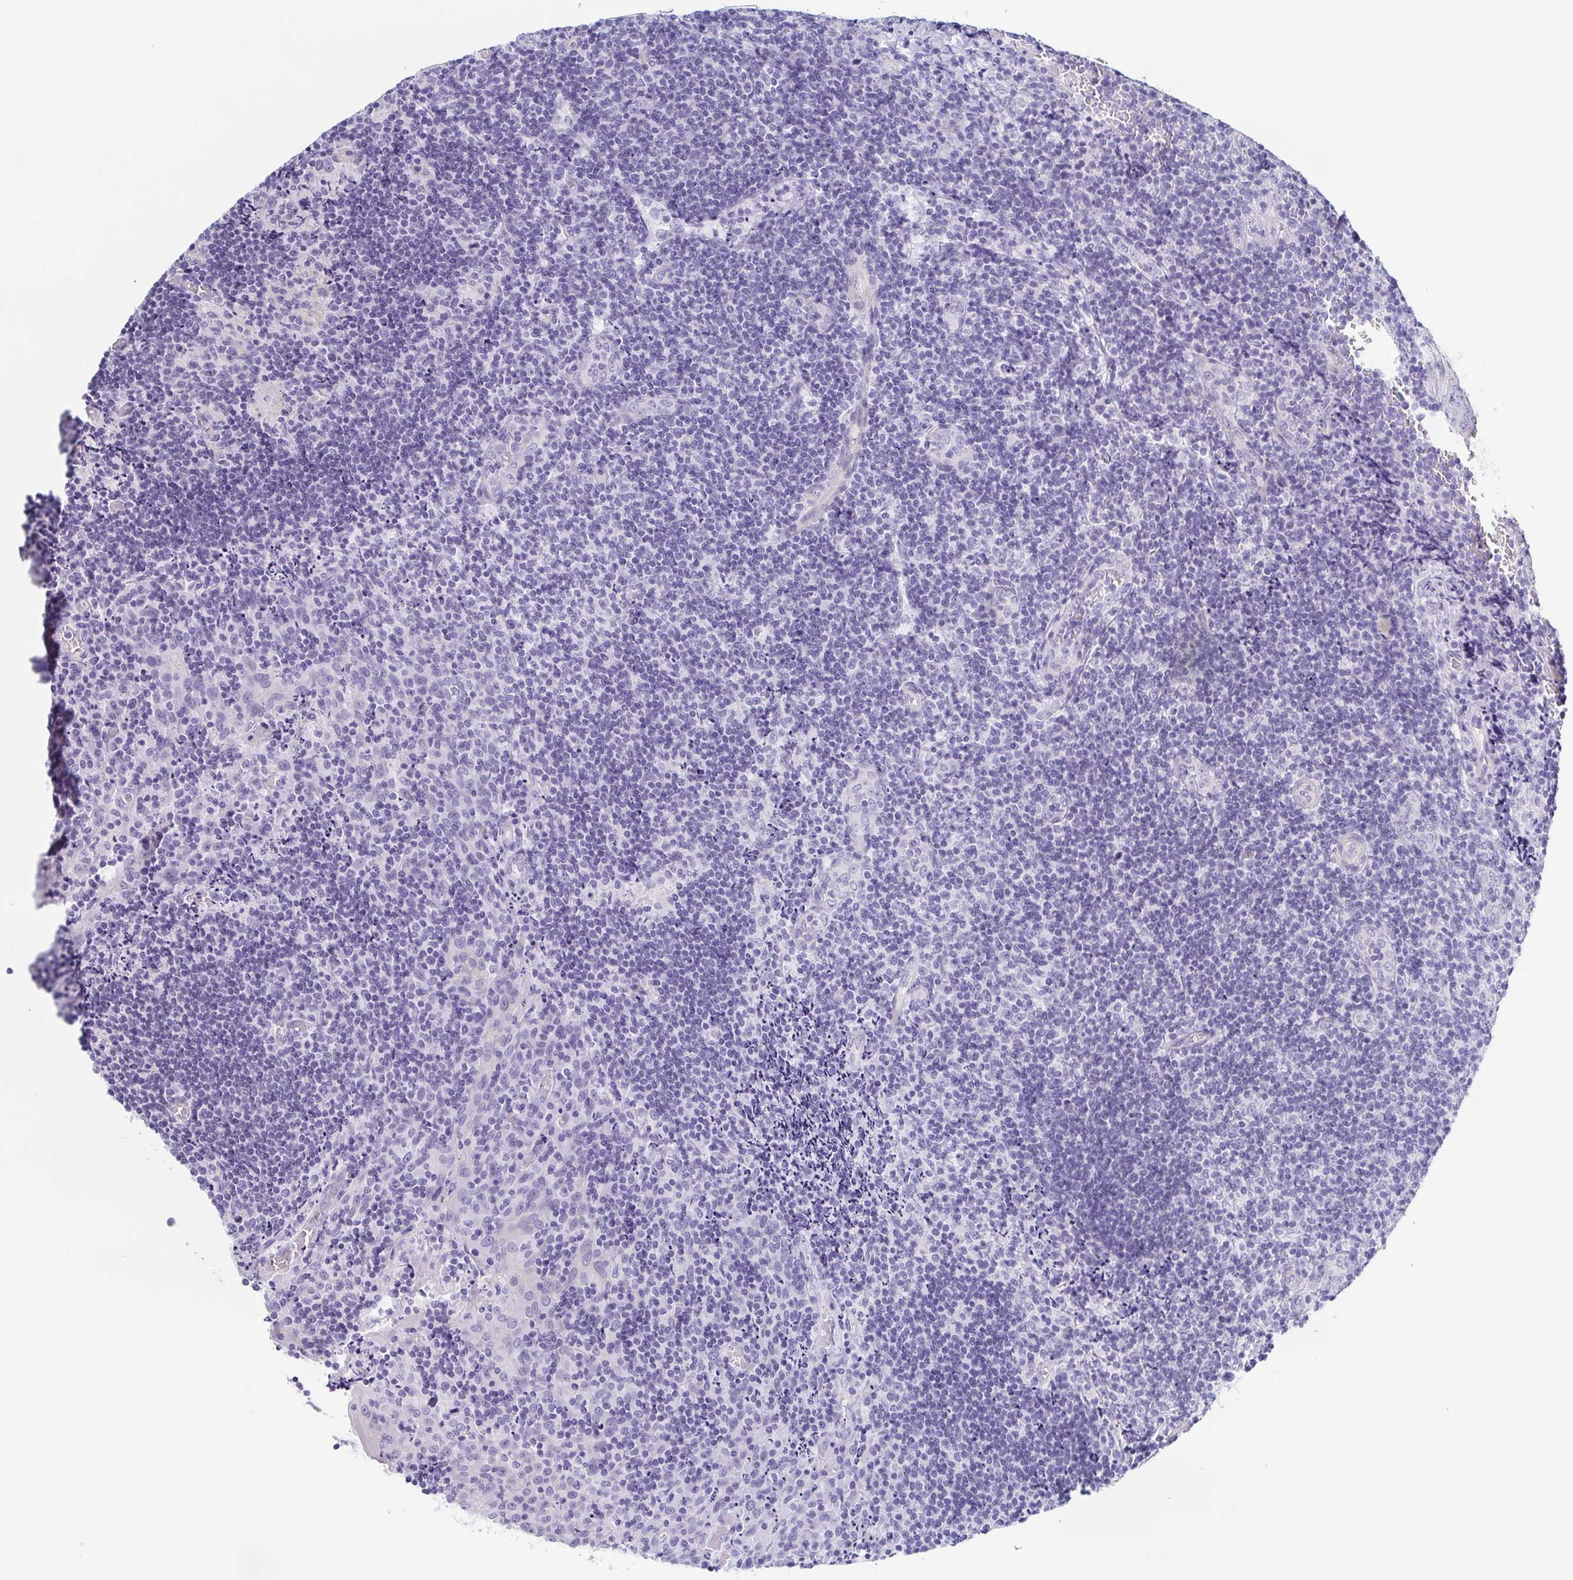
{"staining": {"intensity": "negative", "quantity": "none", "location": "none"}, "tissue": "tonsil", "cell_type": "Non-germinal center cells", "image_type": "normal", "snomed": [{"axis": "morphology", "description": "Normal tissue, NOS"}, {"axis": "topography", "description": "Tonsil"}], "caption": "High power microscopy micrograph of an immunohistochemistry photomicrograph of normal tonsil, revealing no significant staining in non-germinal center cells. (DAB immunohistochemistry (IHC) with hematoxylin counter stain).", "gene": "ENSG00000275778", "patient": {"sex": "male", "age": 17}}